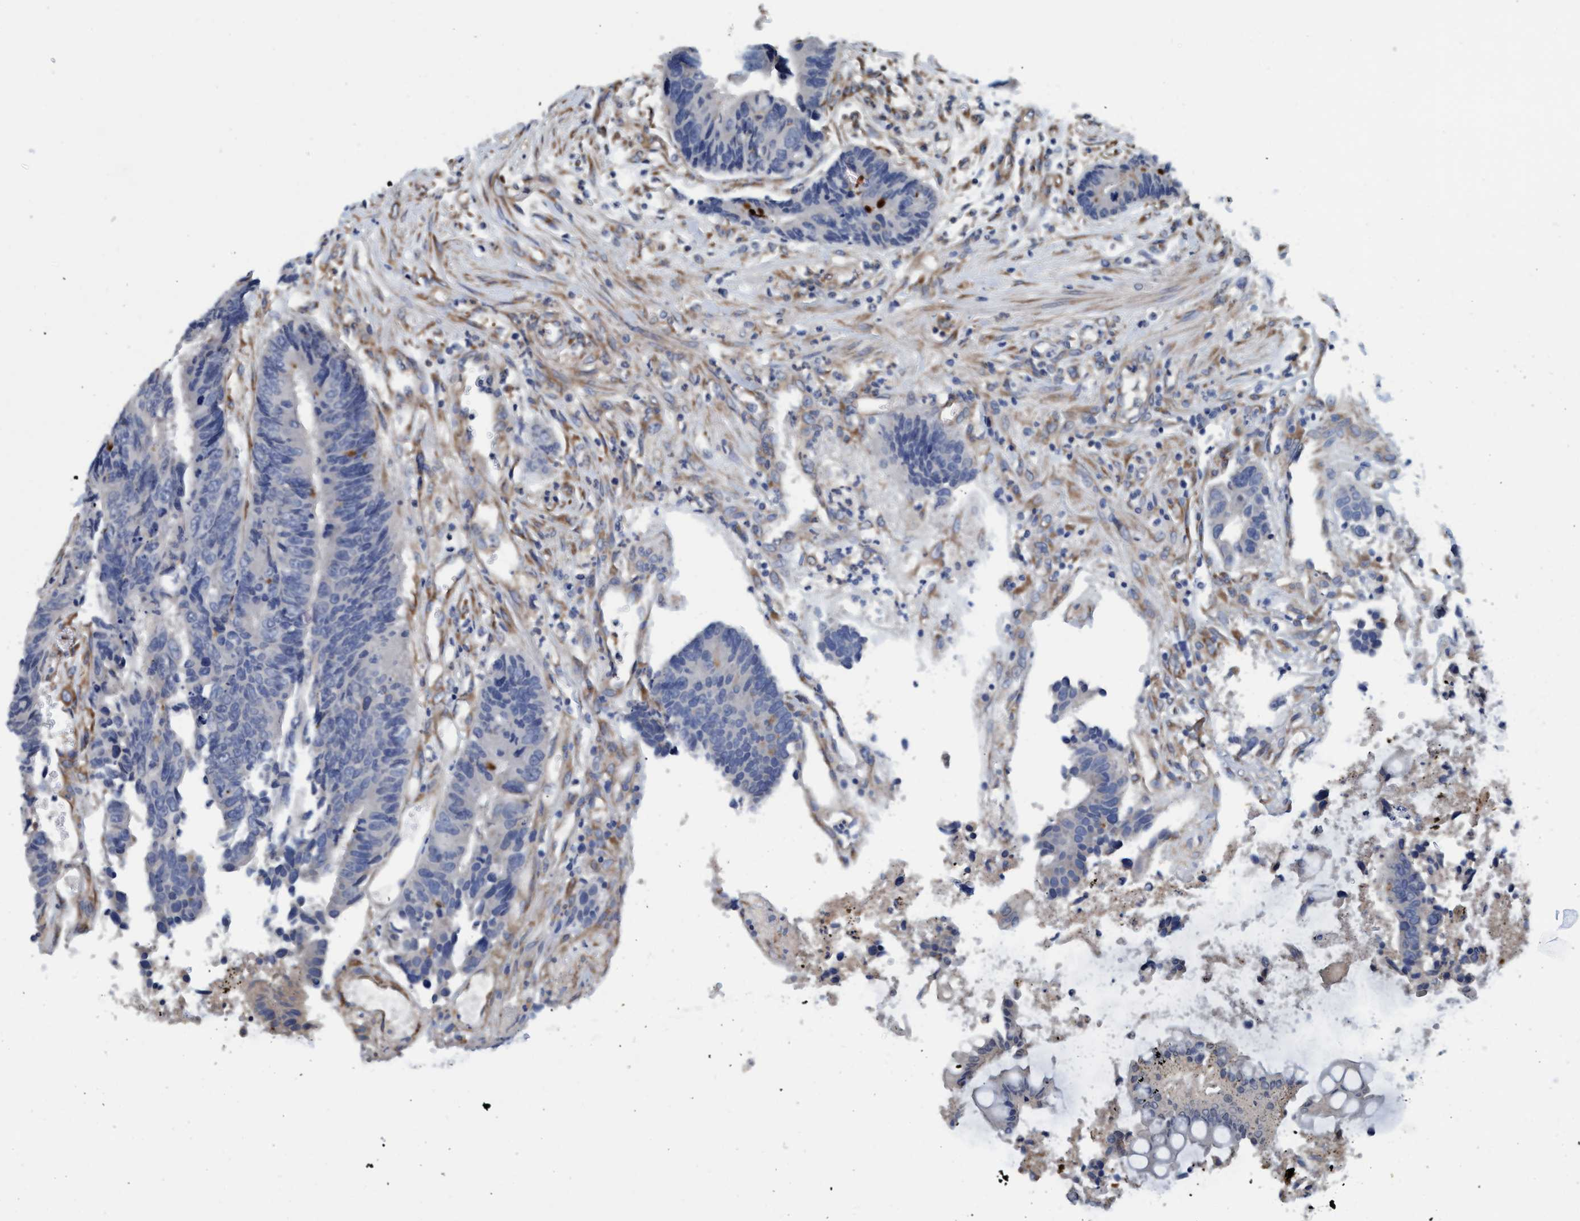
{"staining": {"intensity": "negative", "quantity": "none", "location": "none"}, "tissue": "colorectal cancer", "cell_type": "Tumor cells", "image_type": "cancer", "snomed": [{"axis": "morphology", "description": "Adenocarcinoma, NOS"}, {"axis": "topography", "description": "Rectum"}], "caption": "Colorectal adenocarcinoma was stained to show a protein in brown. There is no significant expression in tumor cells.", "gene": "ENDOG", "patient": {"sex": "male", "age": 84}}